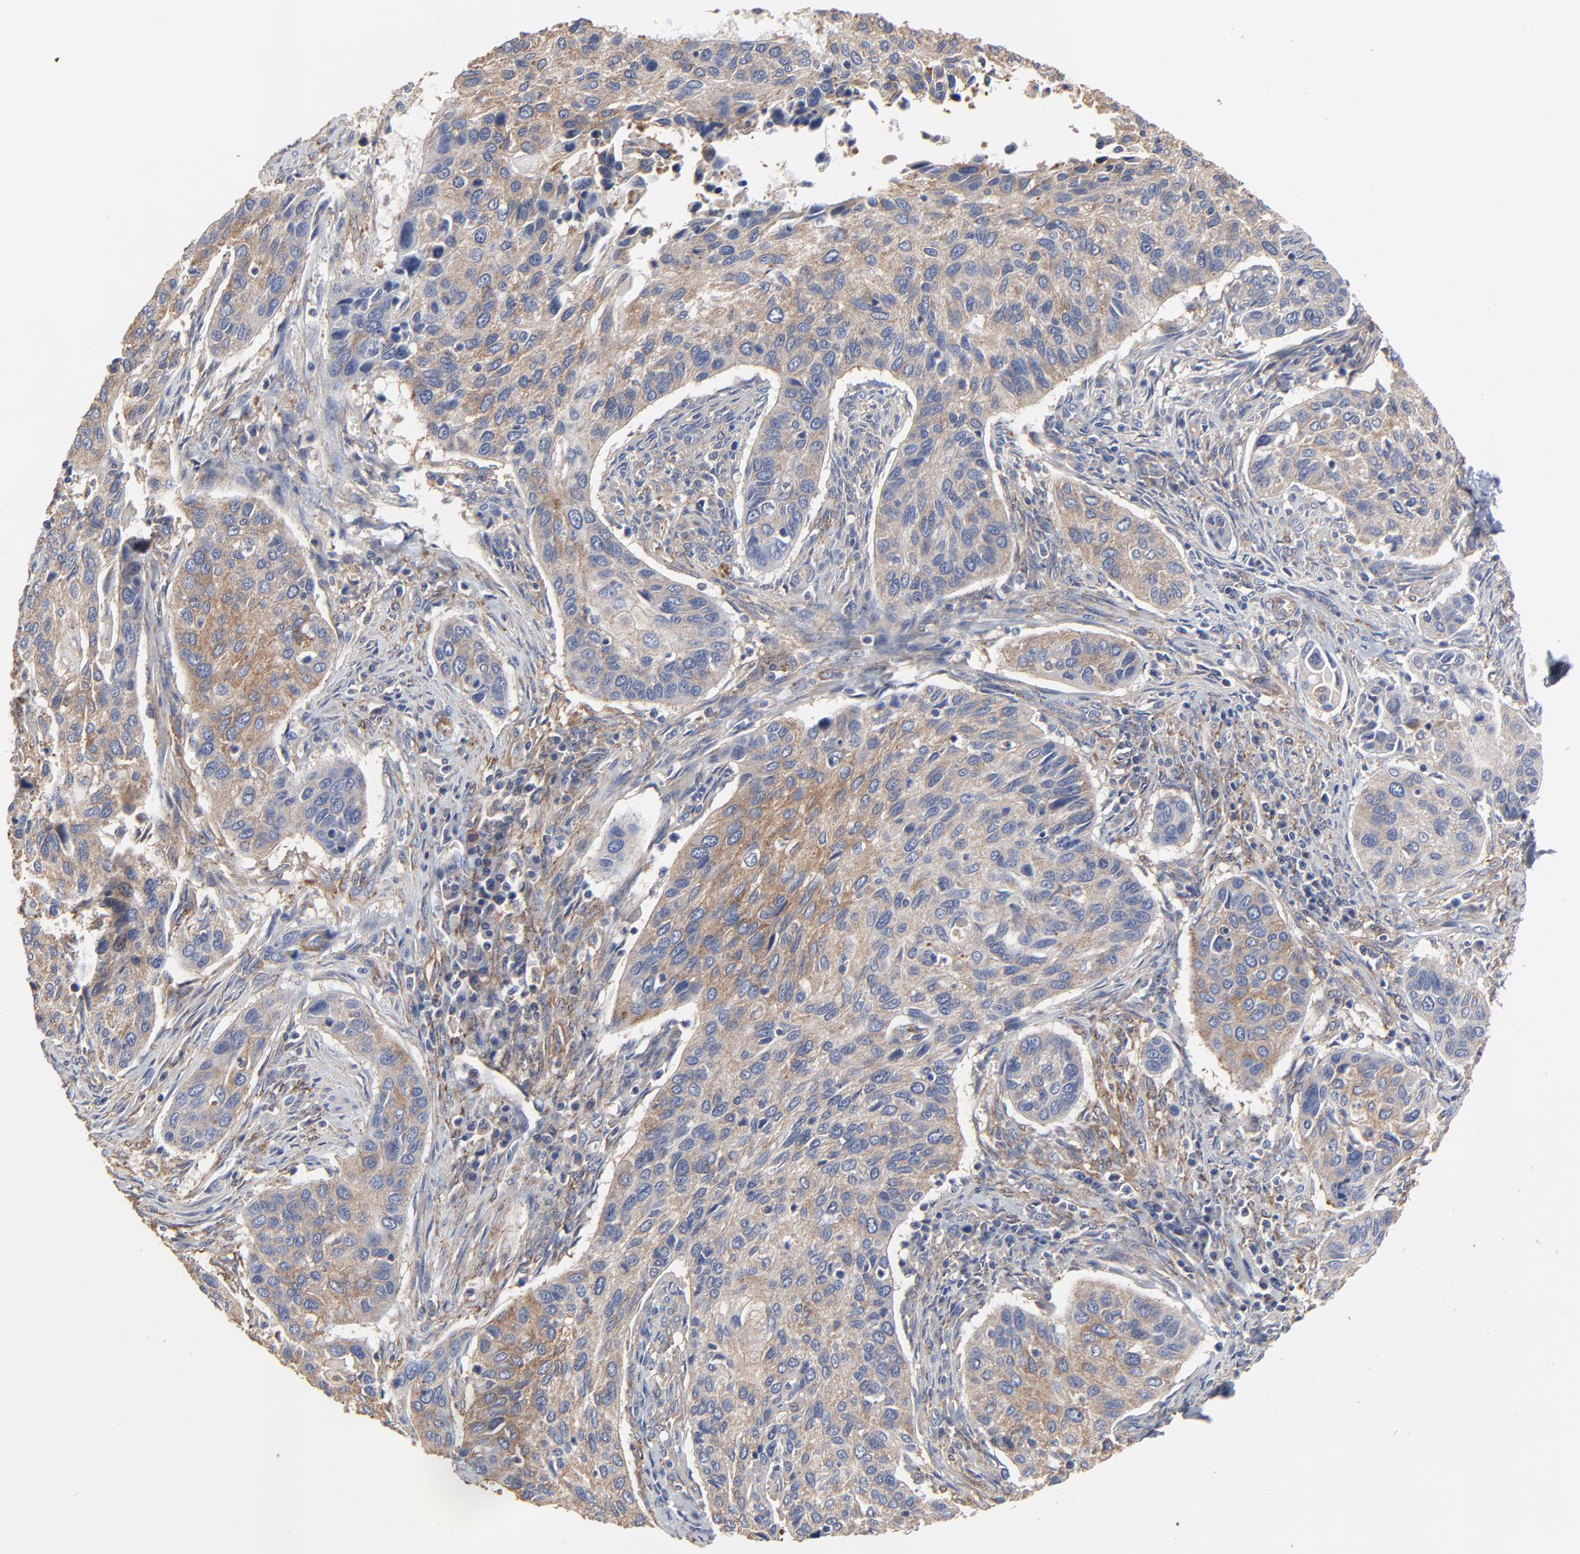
{"staining": {"intensity": "moderate", "quantity": ">75%", "location": "cytoplasmic/membranous"}, "tissue": "cervical cancer", "cell_type": "Tumor cells", "image_type": "cancer", "snomed": [{"axis": "morphology", "description": "Squamous cell carcinoma, NOS"}, {"axis": "topography", "description": "Cervix"}], "caption": "The photomicrograph reveals a brown stain indicating the presence of a protein in the cytoplasmic/membranous of tumor cells in cervical squamous cell carcinoma. (IHC, brightfield microscopy, high magnification).", "gene": "NXF3", "patient": {"sex": "female", "age": 57}}